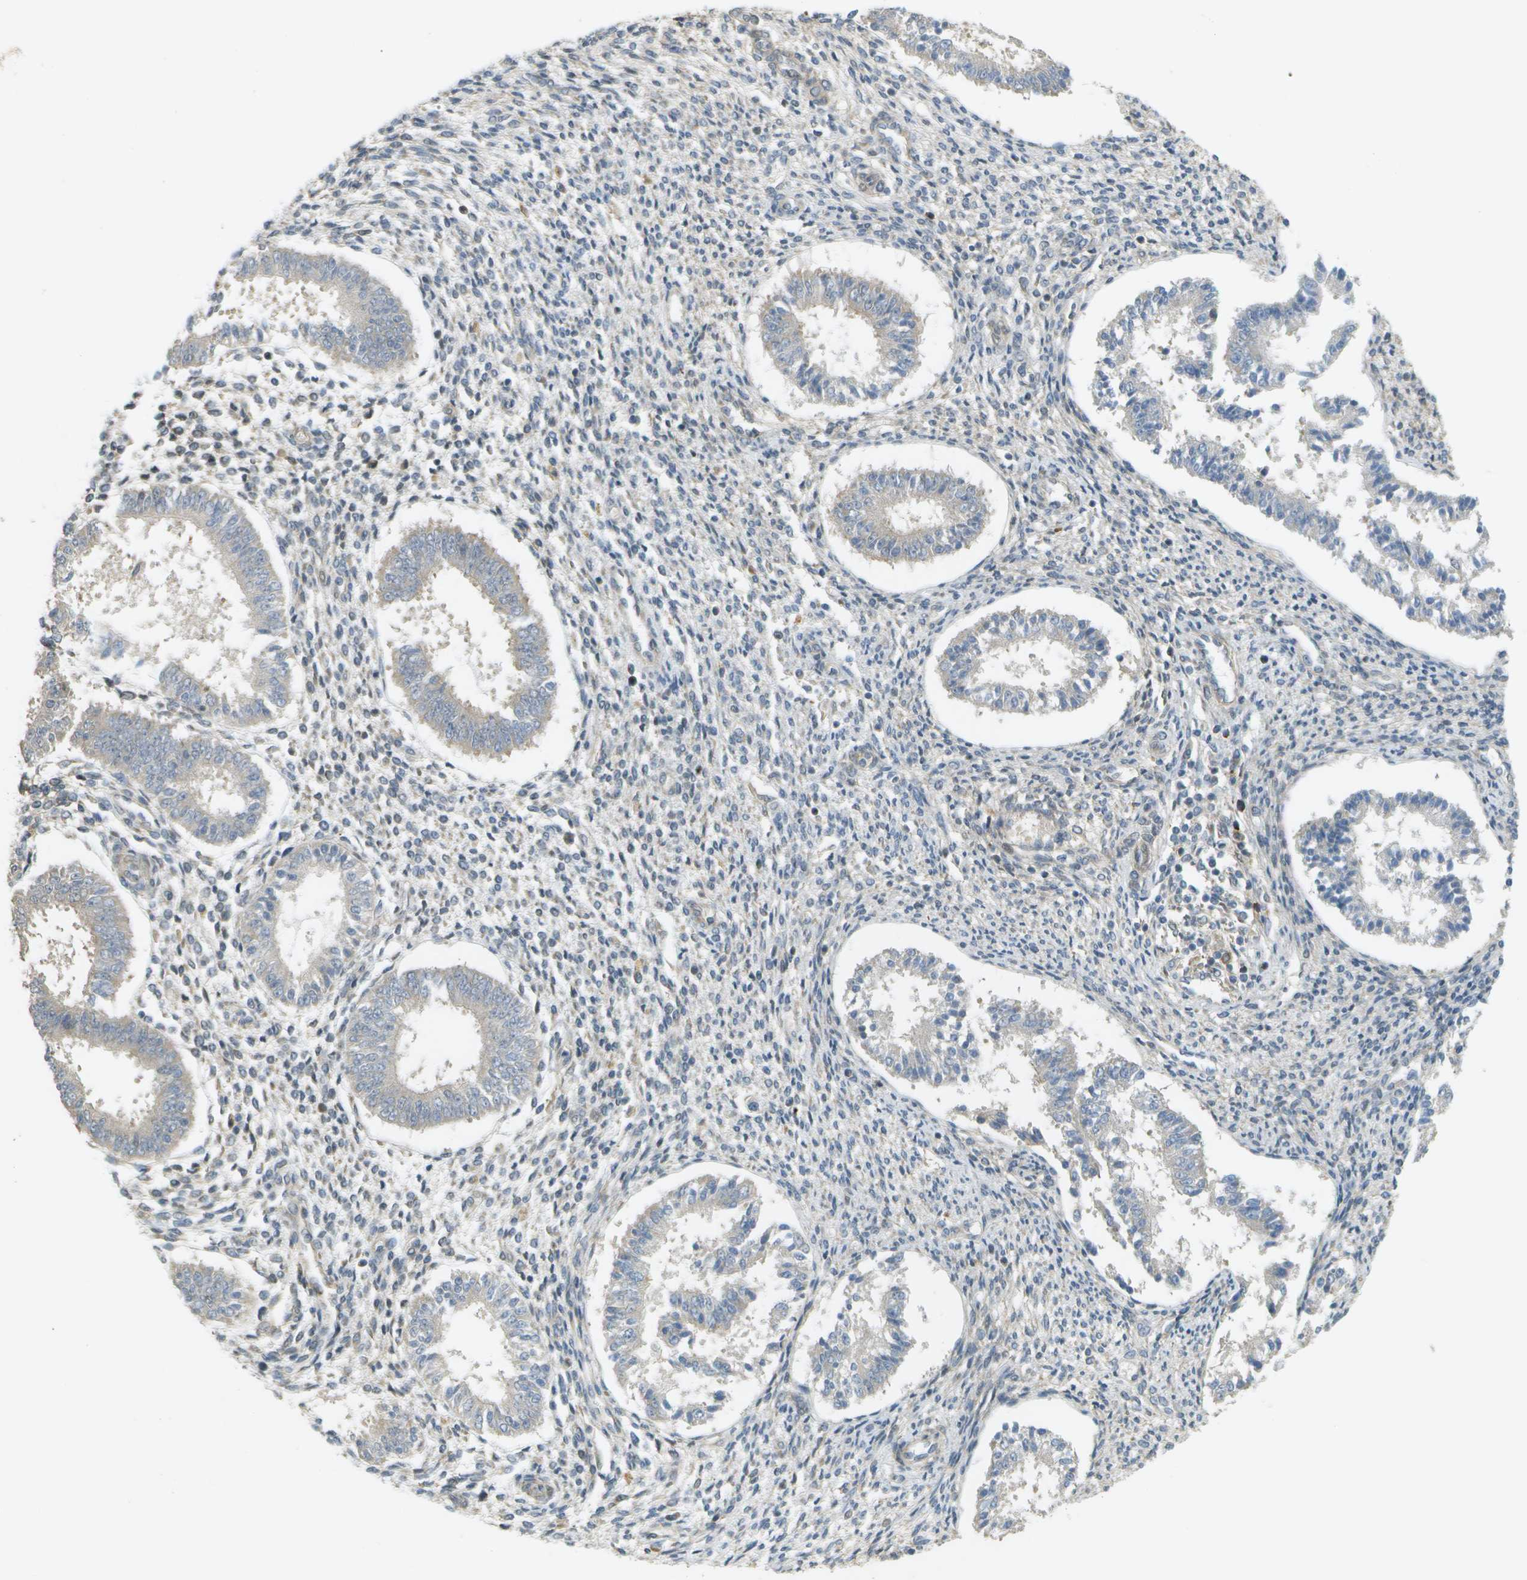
{"staining": {"intensity": "negative", "quantity": "none", "location": "none"}, "tissue": "endometrium", "cell_type": "Cells in endometrial stroma", "image_type": "normal", "snomed": [{"axis": "morphology", "description": "Normal tissue, NOS"}, {"axis": "topography", "description": "Endometrium"}], "caption": "Protein analysis of benign endometrium reveals no significant staining in cells in endometrial stroma.", "gene": "WNK2", "patient": {"sex": "female", "age": 35}}